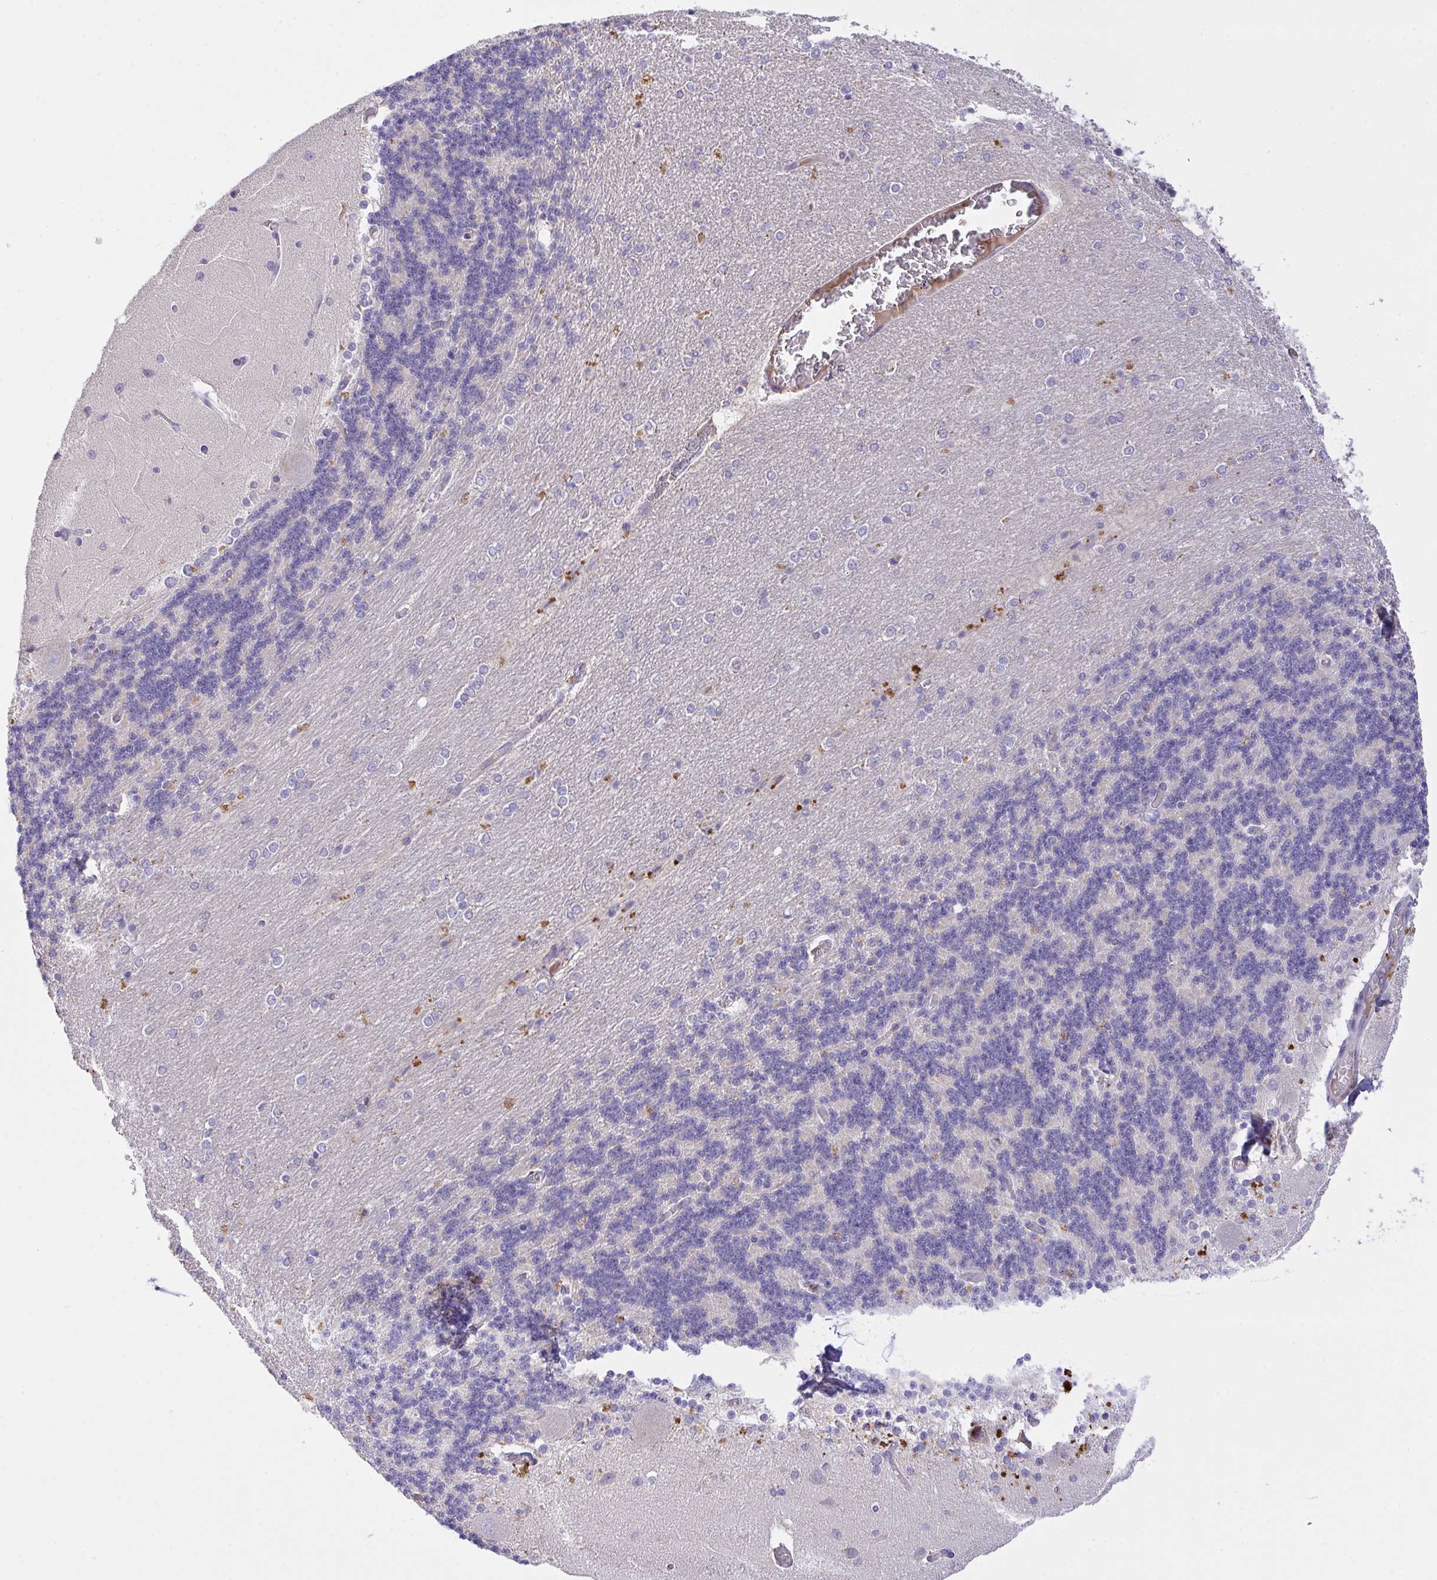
{"staining": {"intensity": "weak", "quantity": "<25%", "location": "cytoplasmic/membranous"}, "tissue": "cerebellum", "cell_type": "Cells in granular layer", "image_type": "normal", "snomed": [{"axis": "morphology", "description": "Normal tissue, NOS"}, {"axis": "topography", "description": "Cerebellum"}], "caption": "This micrograph is of benign cerebellum stained with IHC to label a protein in brown with the nuclei are counter-stained blue. There is no staining in cells in granular layer.", "gene": "ZNF581", "patient": {"sex": "female", "age": 54}}